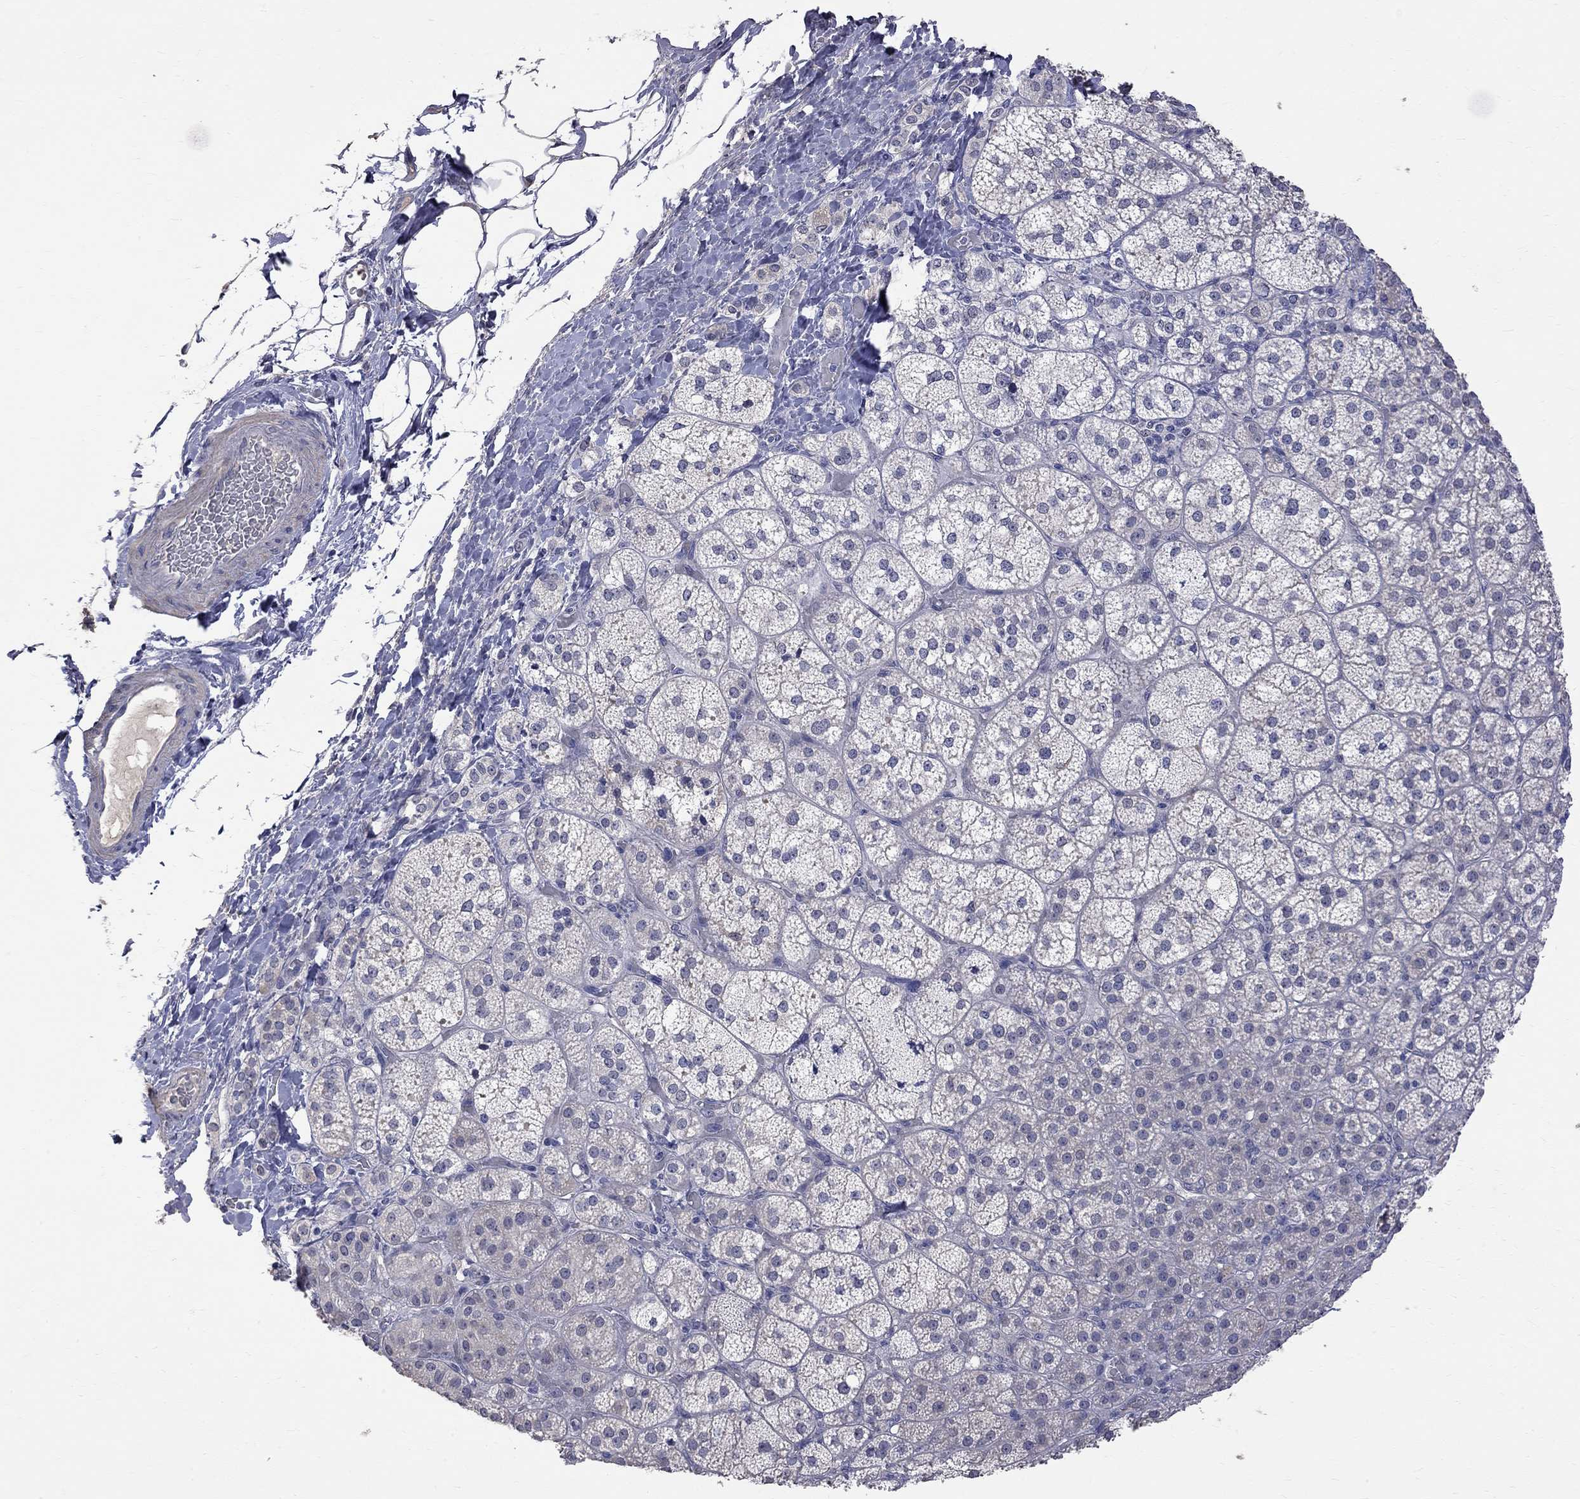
{"staining": {"intensity": "negative", "quantity": "none", "location": "none"}, "tissue": "adrenal gland", "cell_type": "Glandular cells", "image_type": "normal", "snomed": [{"axis": "morphology", "description": "Normal tissue, NOS"}, {"axis": "topography", "description": "Adrenal gland"}], "caption": "Human adrenal gland stained for a protein using immunohistochemistry (IHC) reveals no staining in glandular cells.", "gene": "CKAP2", "patient": {"sex": "female", "age": 60}}